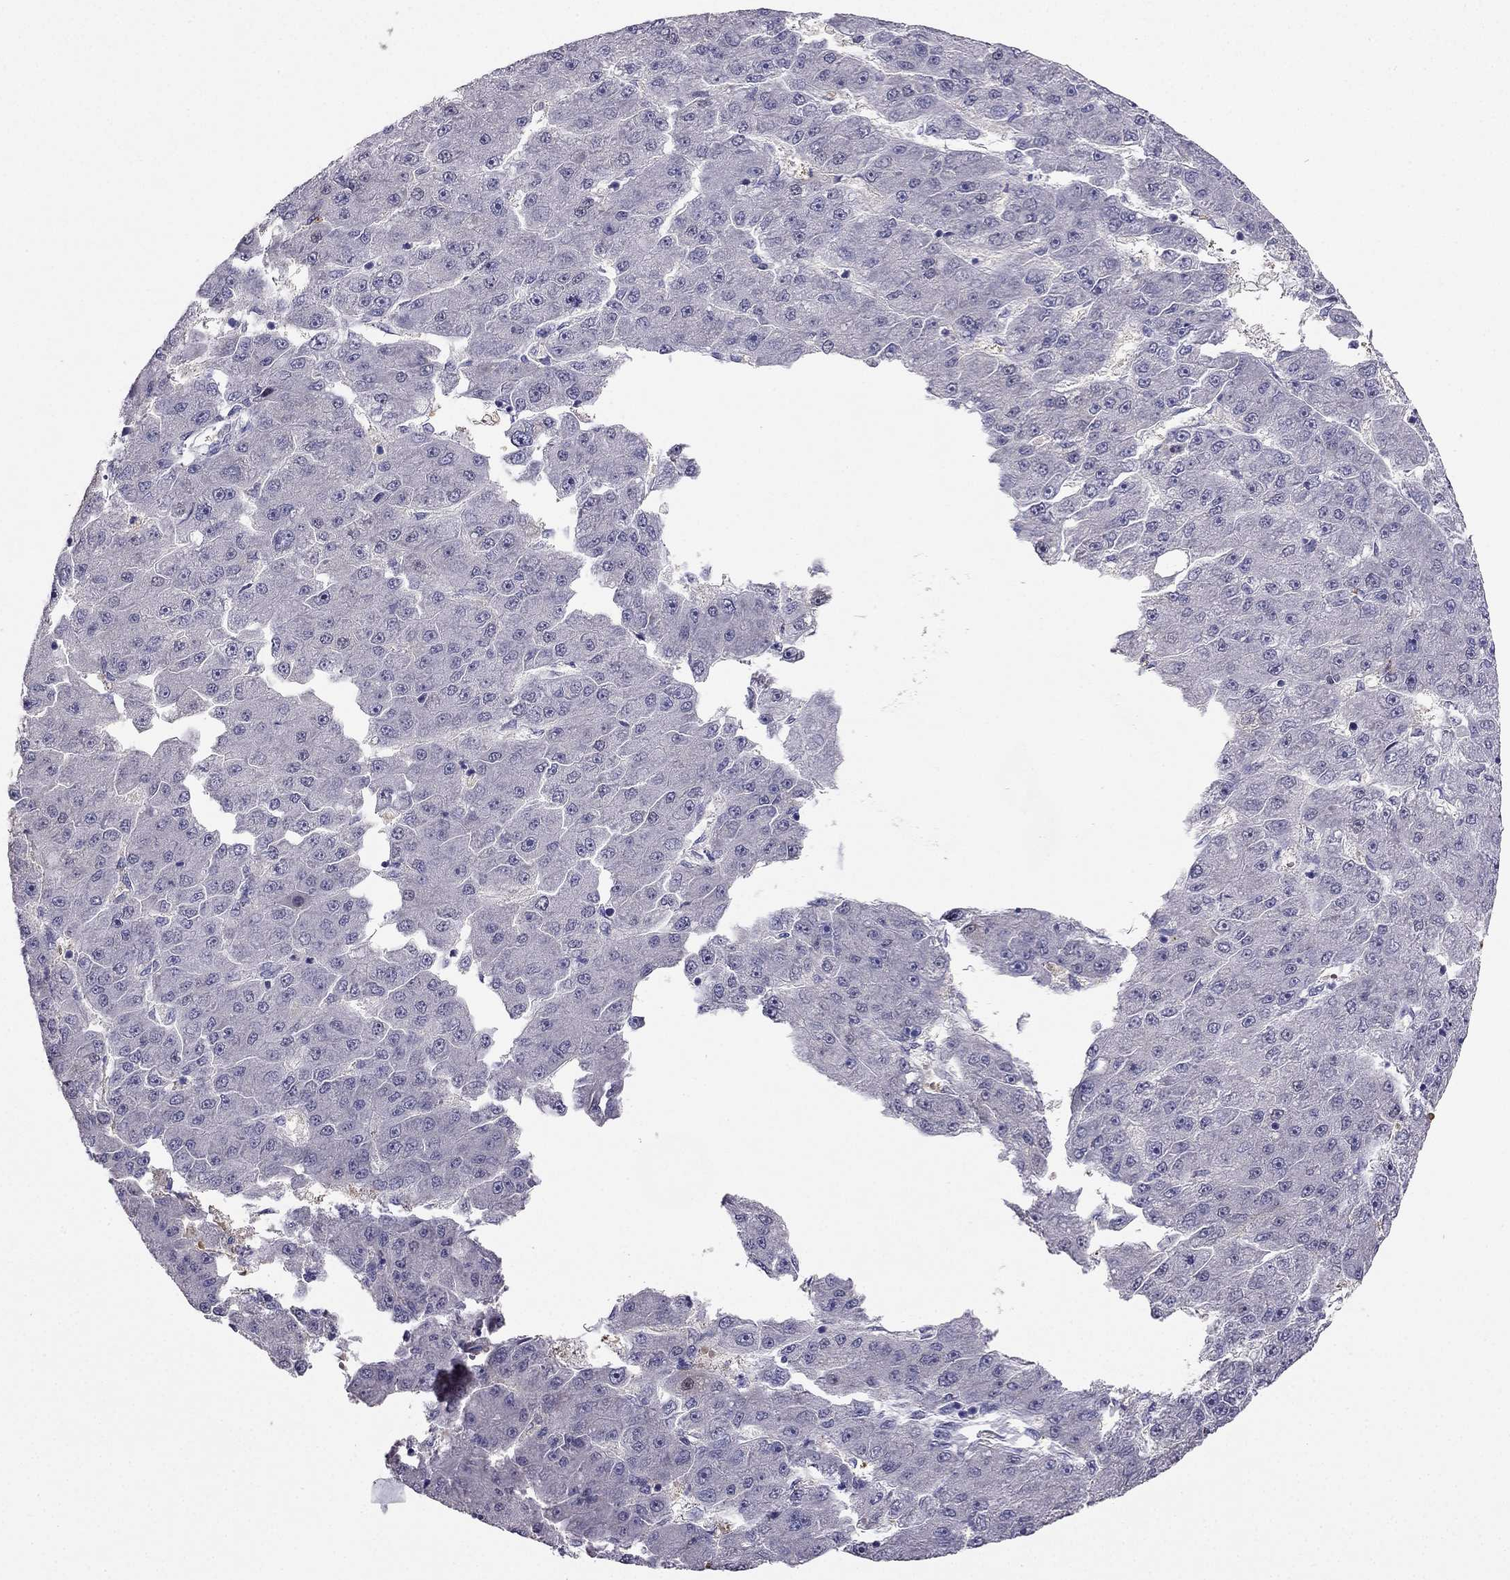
{"staining": {"intensity": "moderate", "quantity": "<25%", "location": "cytoplasmic/membranous"}, "tissue": "liver cancer", "cell_type": "Tumor cells", "image_type": "cancer", "snomed": [{"axis": "morphology", "description": "Carcinoma, Hepatocellular, NOS"}, {"axis": "topography", "description": "Liver"}], "caption": "A brown stain highlights moderate cytoplasmic/membranous staining of a protein in liver cancer (hepatocellular carcinoma) tumor cells.", "gene": "RSPH14", "patient": {"sex": "male", "age": 67}}